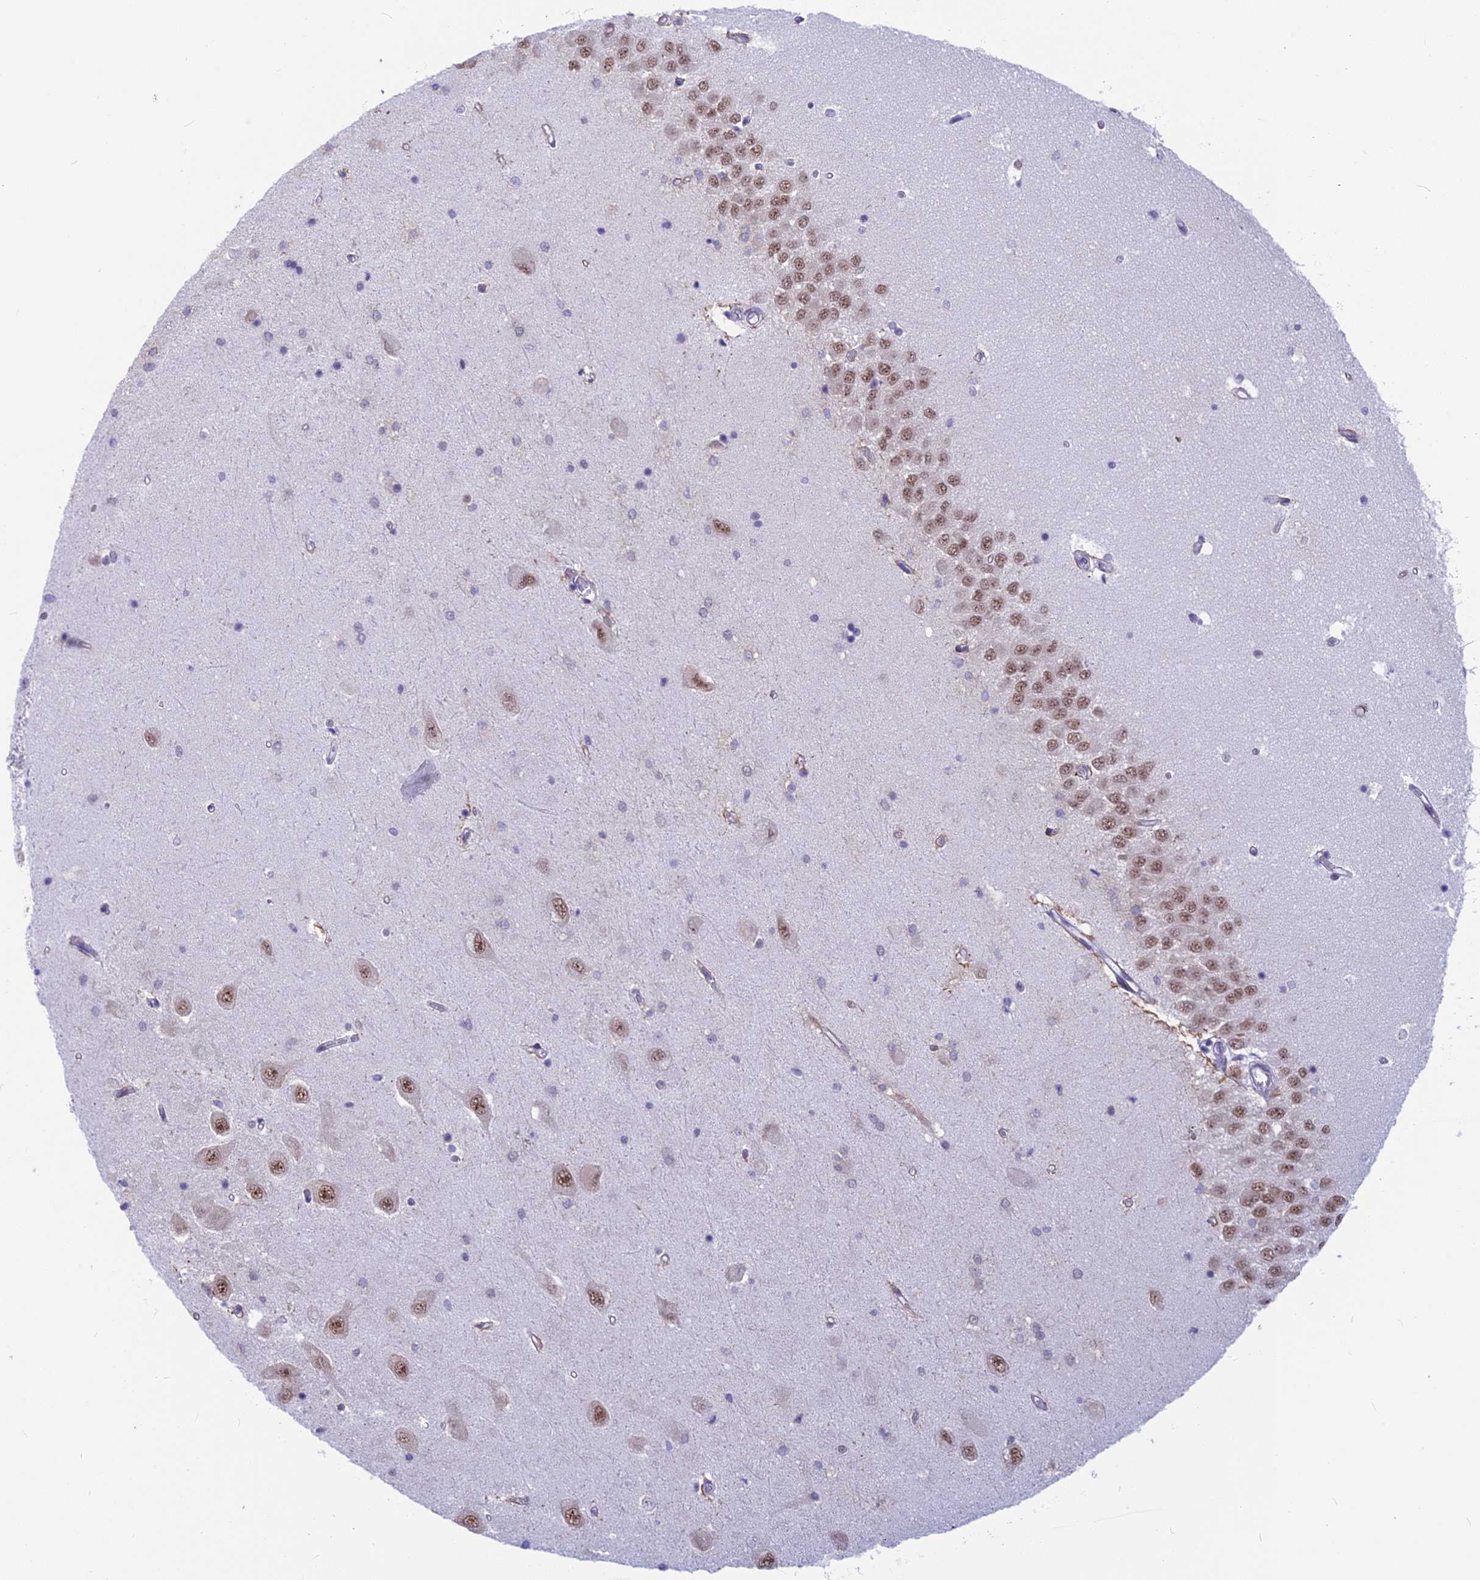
{"staining": {"intensity": "negative", "quantity": "none", "location": "none"}, "tissue": "hippocampus", "cell_type": "Glial cells", "image_type": "normal", "snomed": [{"axis": "morphology", "description": "Normal tissue, NOS"}, {"axis": "topography", "description": "Hippocampus"}], "caption": "Immunohistochemical staining of benign human hippocampus shows no significant positivity in glial cells. (Immunohistochemistry, brightfield microscopy, high magnification).", "gene": "SRSF5", "patient": {"sex": "male", "age": 45}}